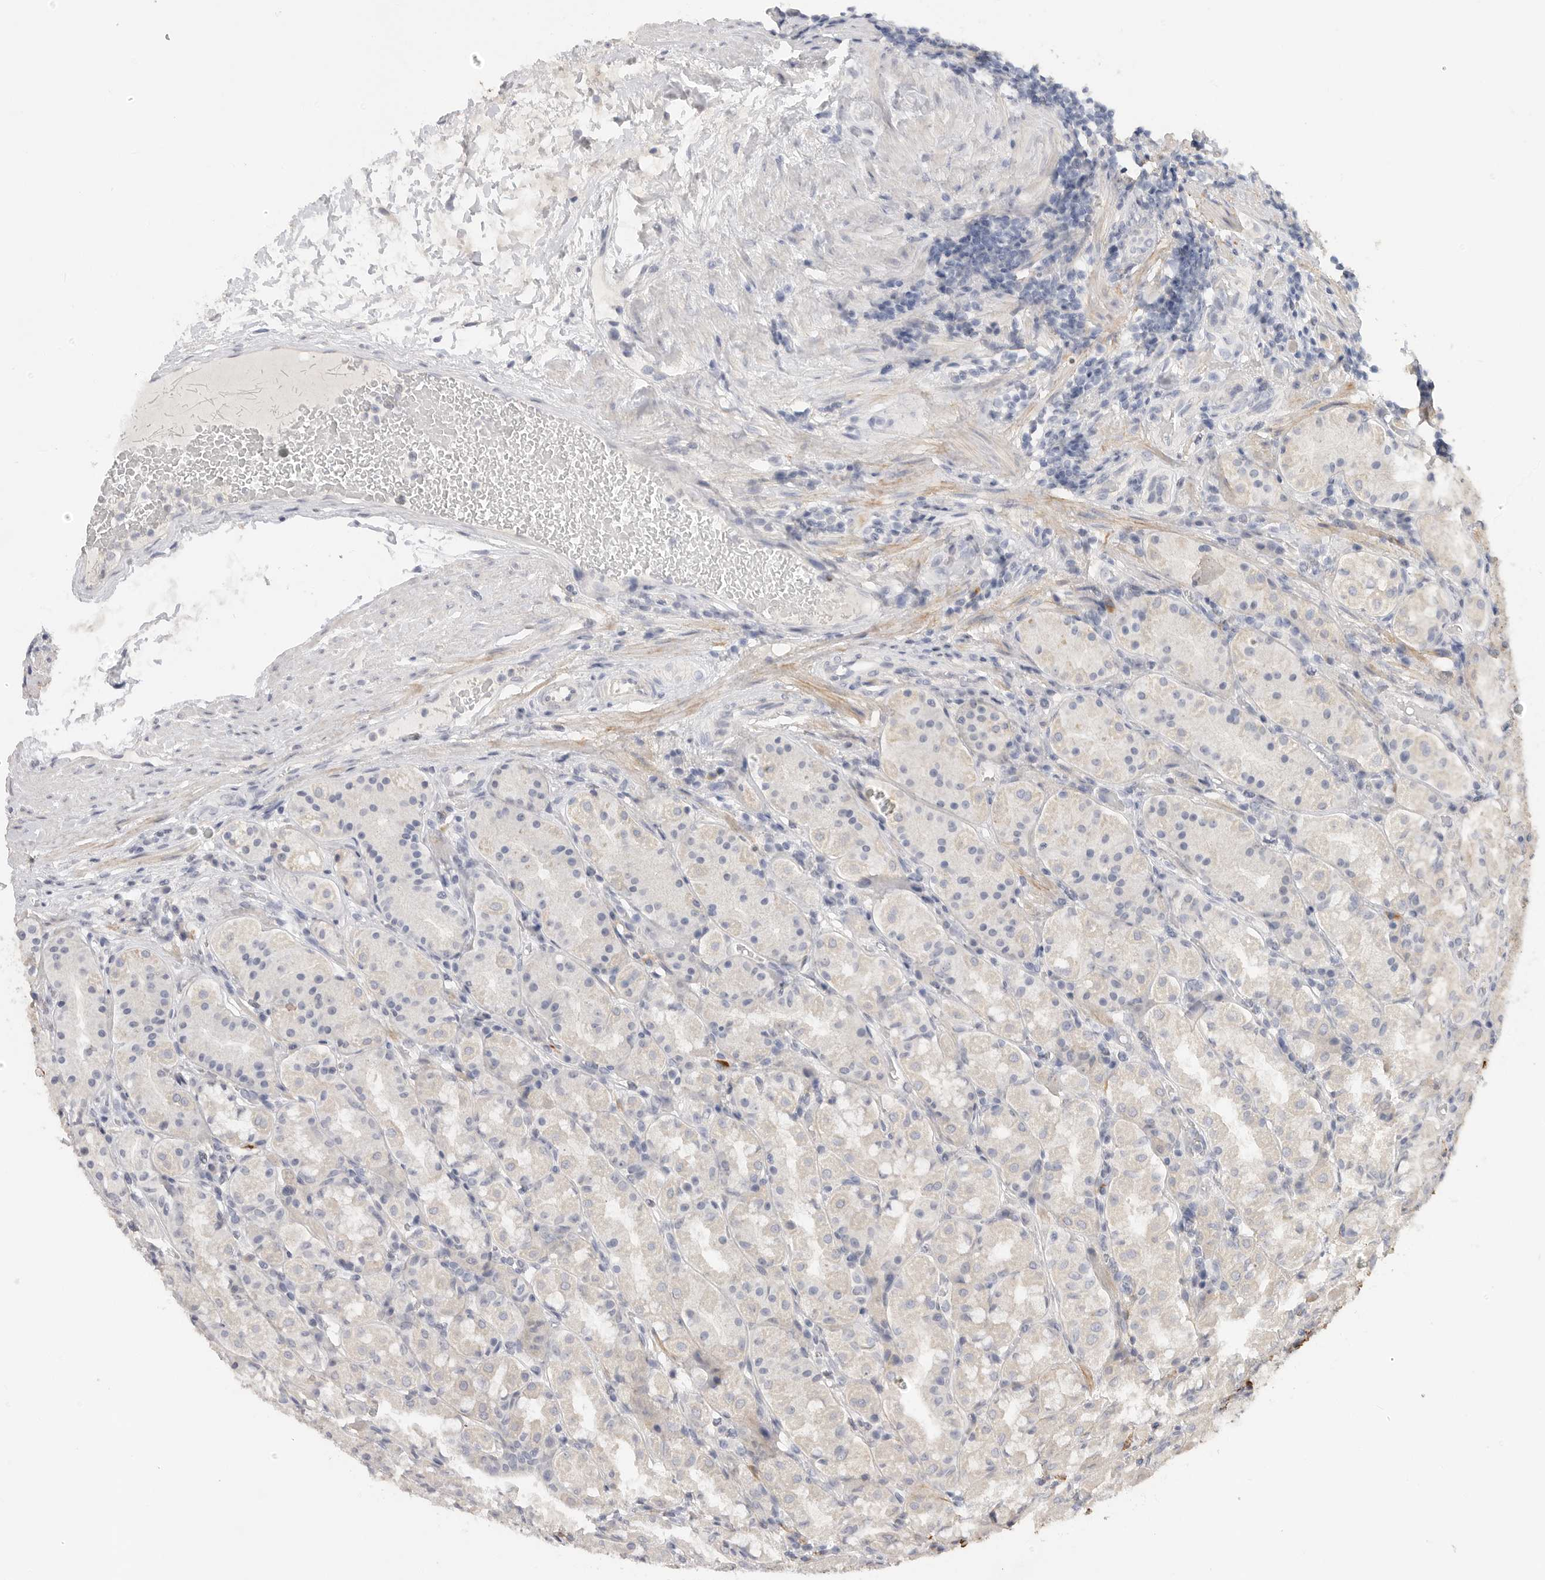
{"staining": {"intensity": "negative", "quantity": "none", "location": "none"}, "tissue": "stomach", "cell_type": "Glandular cells", "image_type": "normal", "snomed": [{"axis": "morphology", "description": "Normal tissue, NOS"}, {"axis": "topography", "description": "Stomach, lower"}], "caption": "High magnification brightfield microscopy of unremarkable stomach stained with DAB (brown) and counterstained with hematoxylin (blue): glandular cells show no significant positivity.", "gene": "FBN2", "patient": {"sex": "female", "age": 56}}